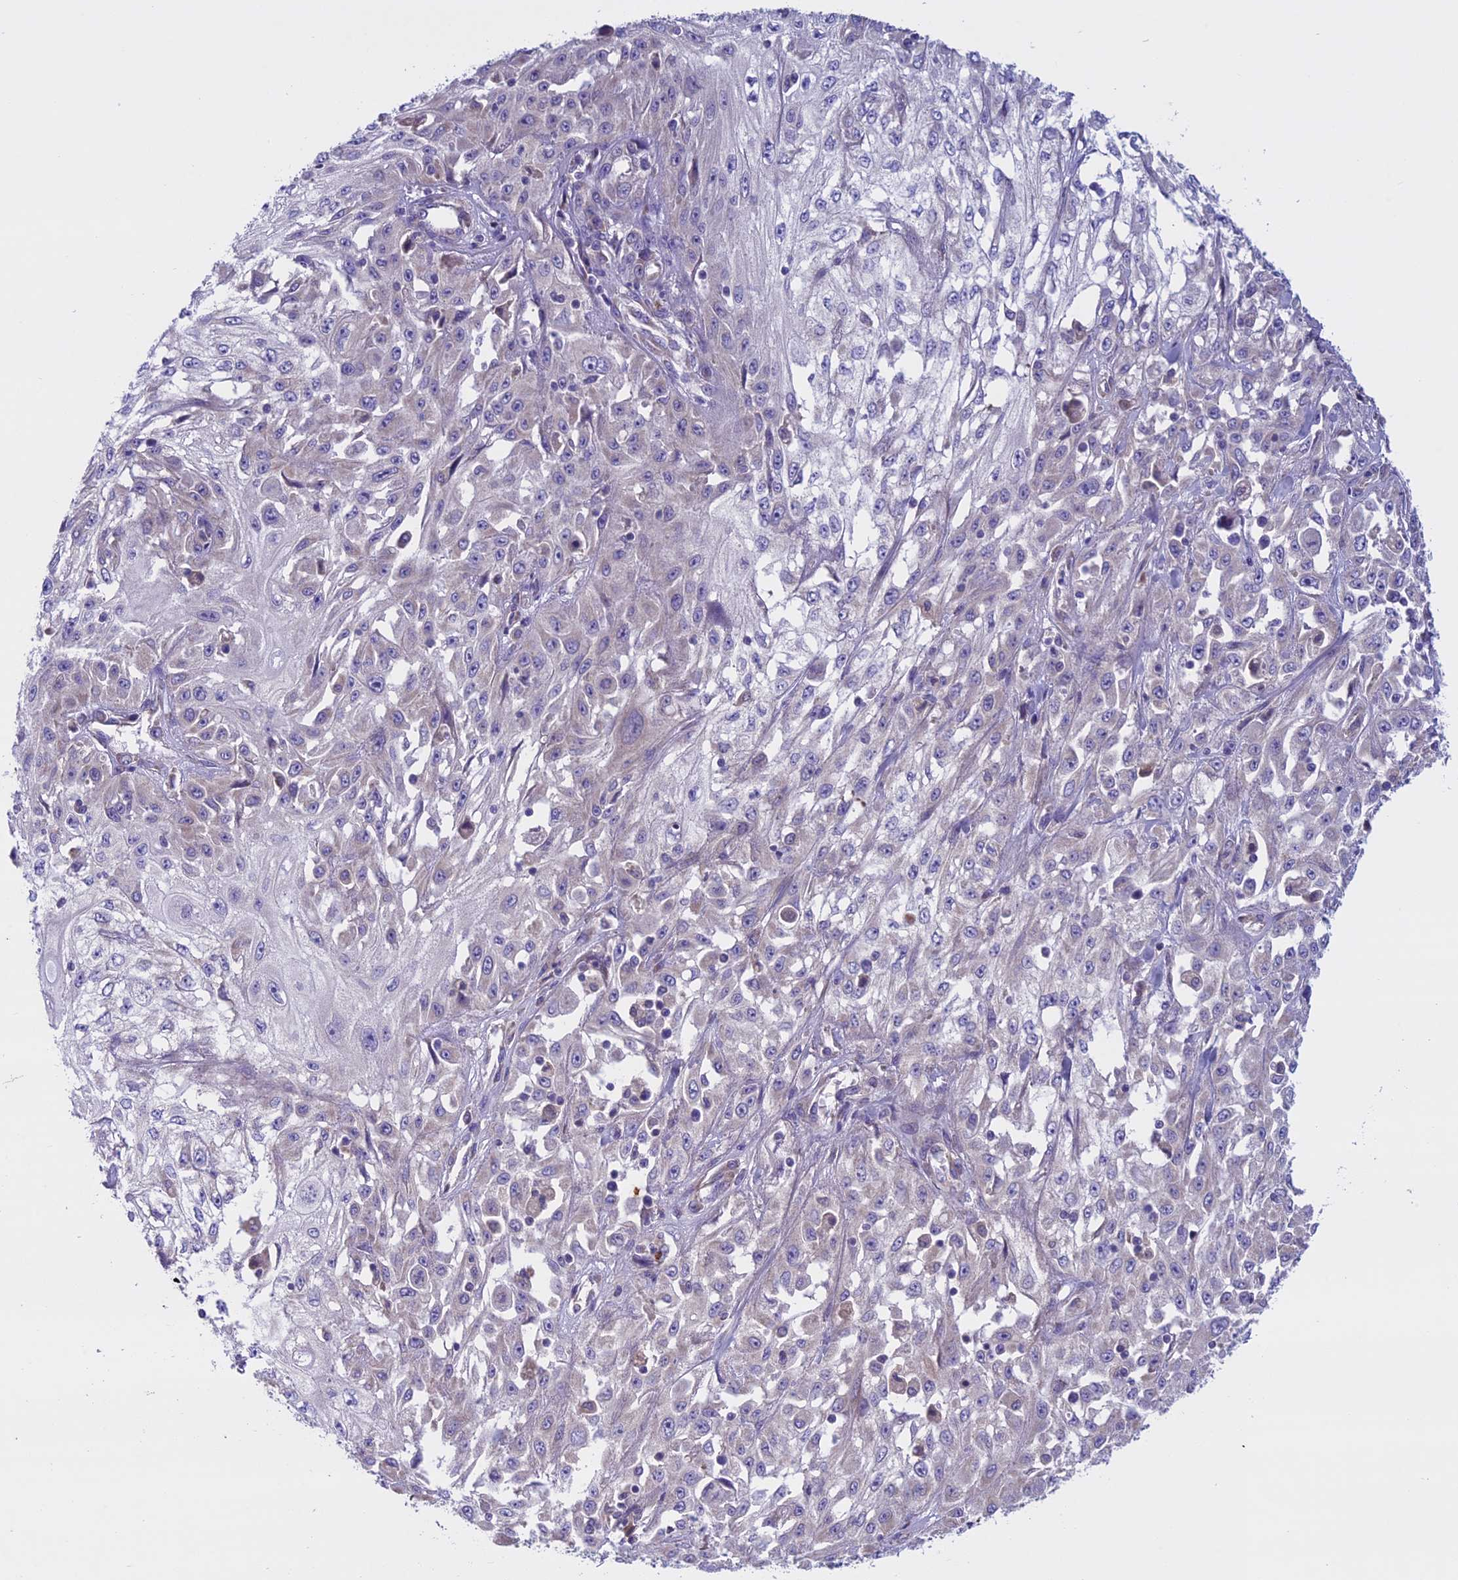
{"staining": {"intensity": "negative", "quantity": "none", "location": "none"}, "tissue": "skin cancer", "cell_type": "Tumor cells", "image_type": "cancer", "snomed": [{"axis": "morphology", "description": "Squamous cell carcinoma, NOS"}, {"axis": "morphology", "description": "Squamous cell carcinoma, metastatic, NOS"}, {"axis": "topography", "description": "Skin"}, {"axis": "topography", "description": "Lymph node"}], "caption": "DAB immunohistochemical staining of skin cancer (metastatic squamous cell carcinoma) displays no significant expression in tumor cells.", "gene": "DCTN5", "patient": {"sex": "male", "age": 75}}